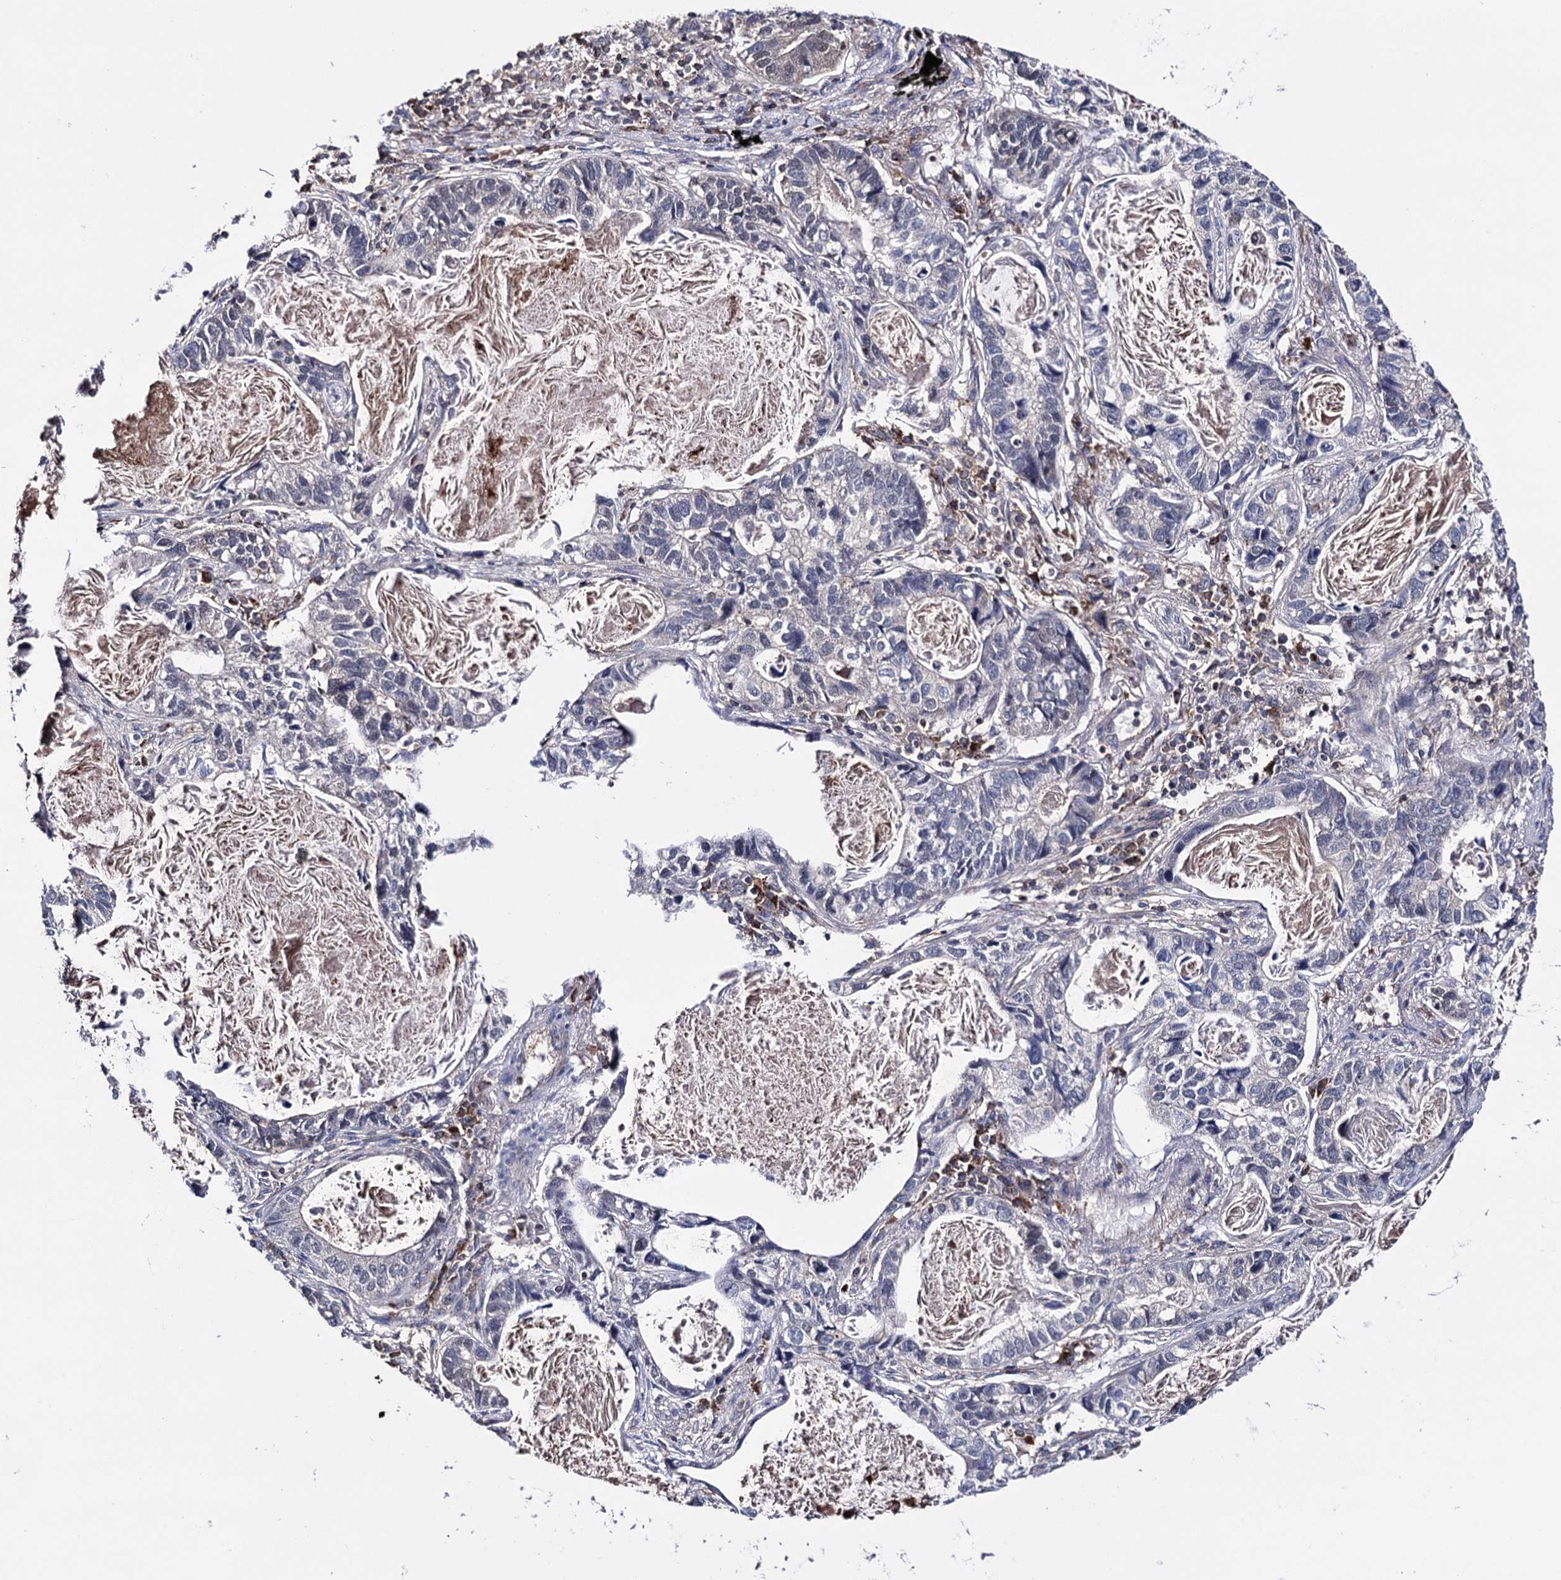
{"staining": {"intensity": "negative", "quantity": "none", "location": "none"}, "tissue": "lung cancer", "cell_type": "Tumor cells", "image_type": "cancer", "snomed": [{"axis": "morphology", "description": "Adenocarcinoma, NOS"}, {"axis": "topography", "description": "Lung"}], "caption": "The immunohistochemistry (IHC) micrograph has no significant expression in tumor cells of lung cancer tissue. (DAB (3,3'-diaminobenzidine) immunohistochemistry (IHC) visualized using brightfield microscopy, high magnification).", "gene": "MICAL2", "patient": {"sex": "male", "age": 67}}